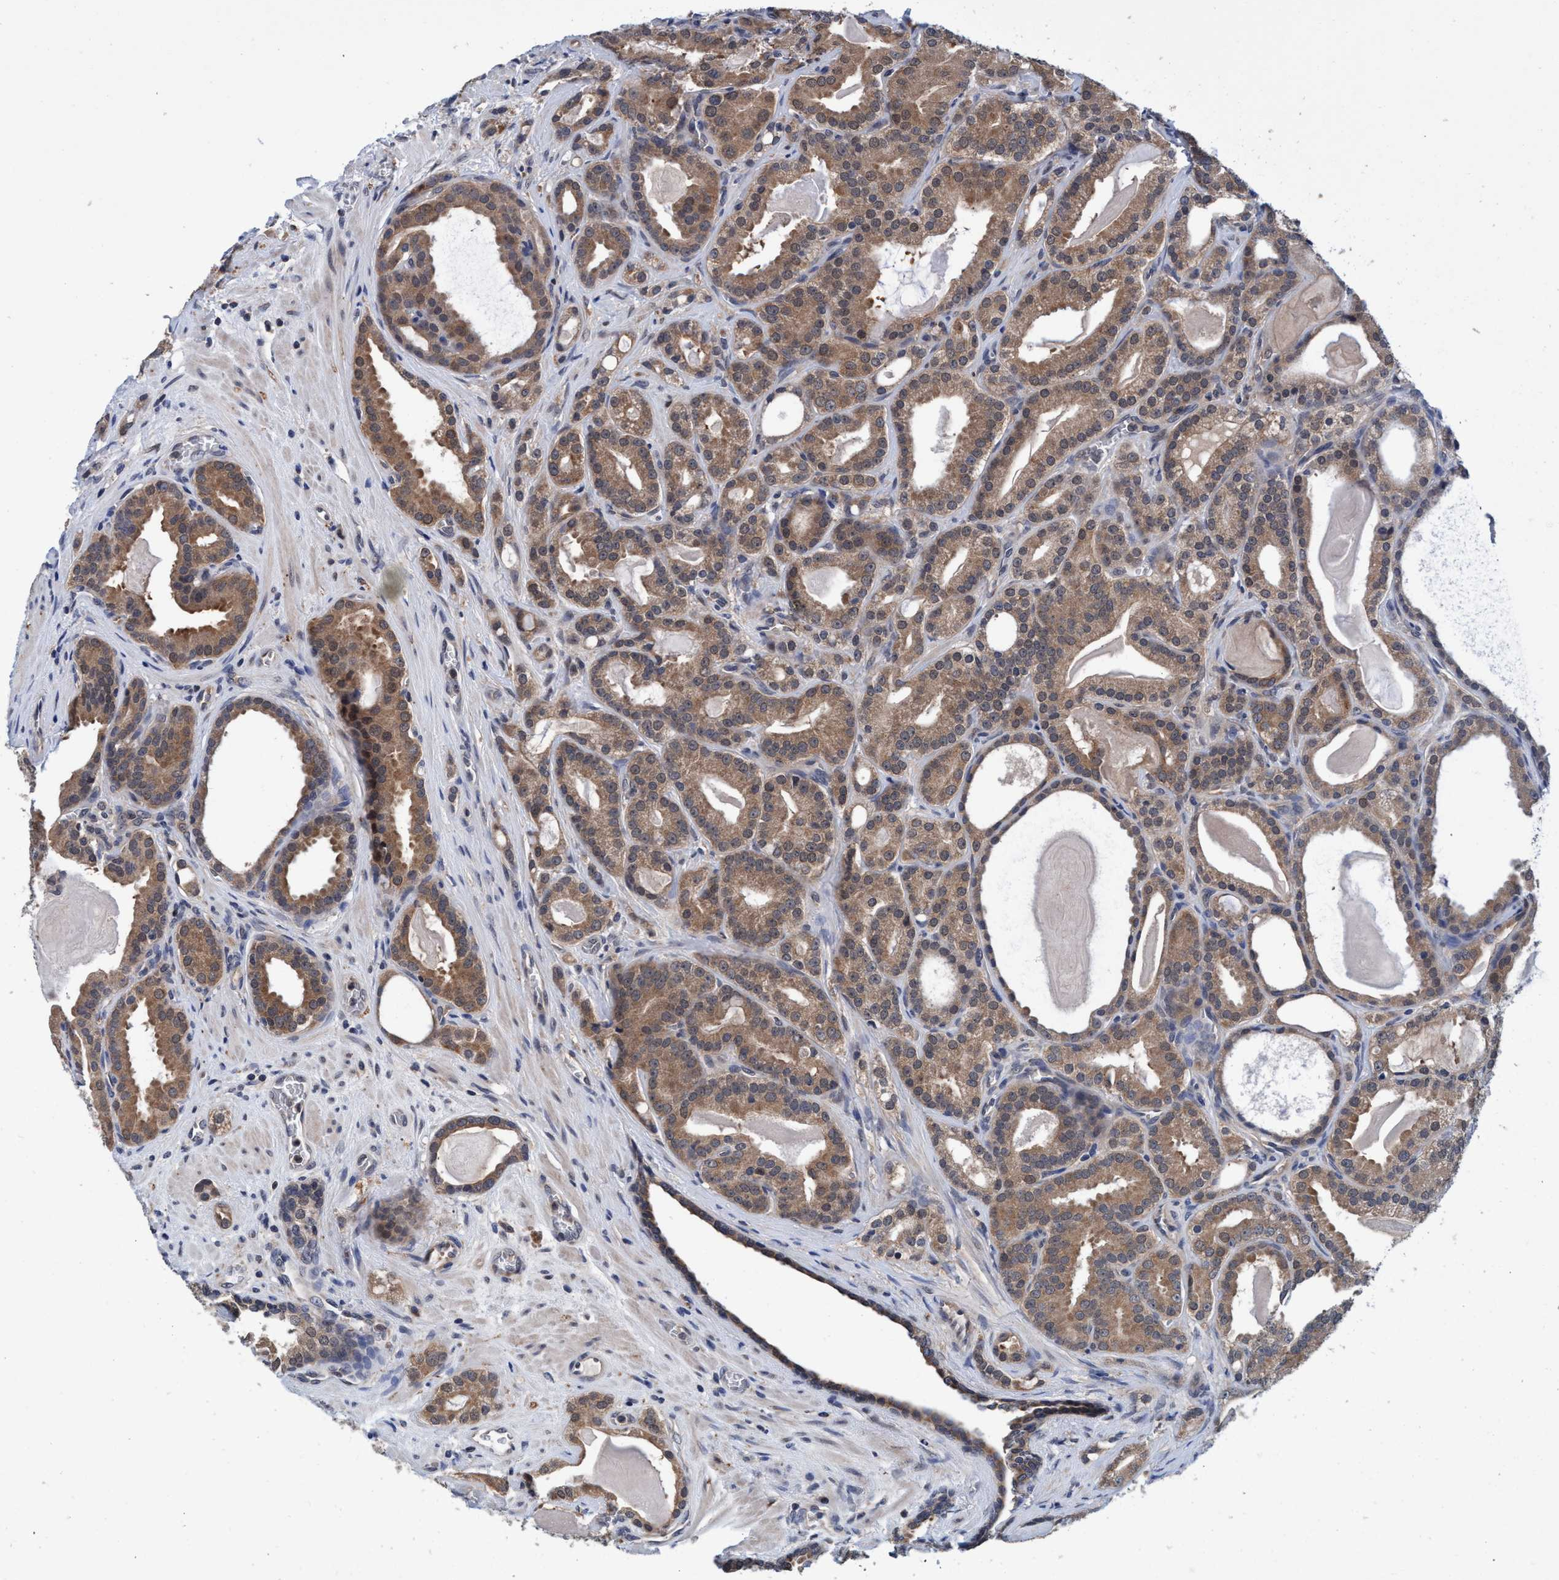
{"staining": {"intensity": "moderate", "quantity": ">75%", "location": "cytoplasmic/membranous"}, "tissue": "prostate cancer", "cell_type": "Tumor cells", "image_type": "cancer", "snomed": [{"axis": "morphology", "description": "Adenocarcinoma, High grade"}, {"axis": "topography", "description": "Prostate"}], "caption": "Approximately >75% of tumor cells in prostate cancer display moderate cytoplasmic/membranous protein expression as visualized by brown immunohistochemical staining.", "gene": "PSMD12", "patient": {"sex": "male", "age": 60}}